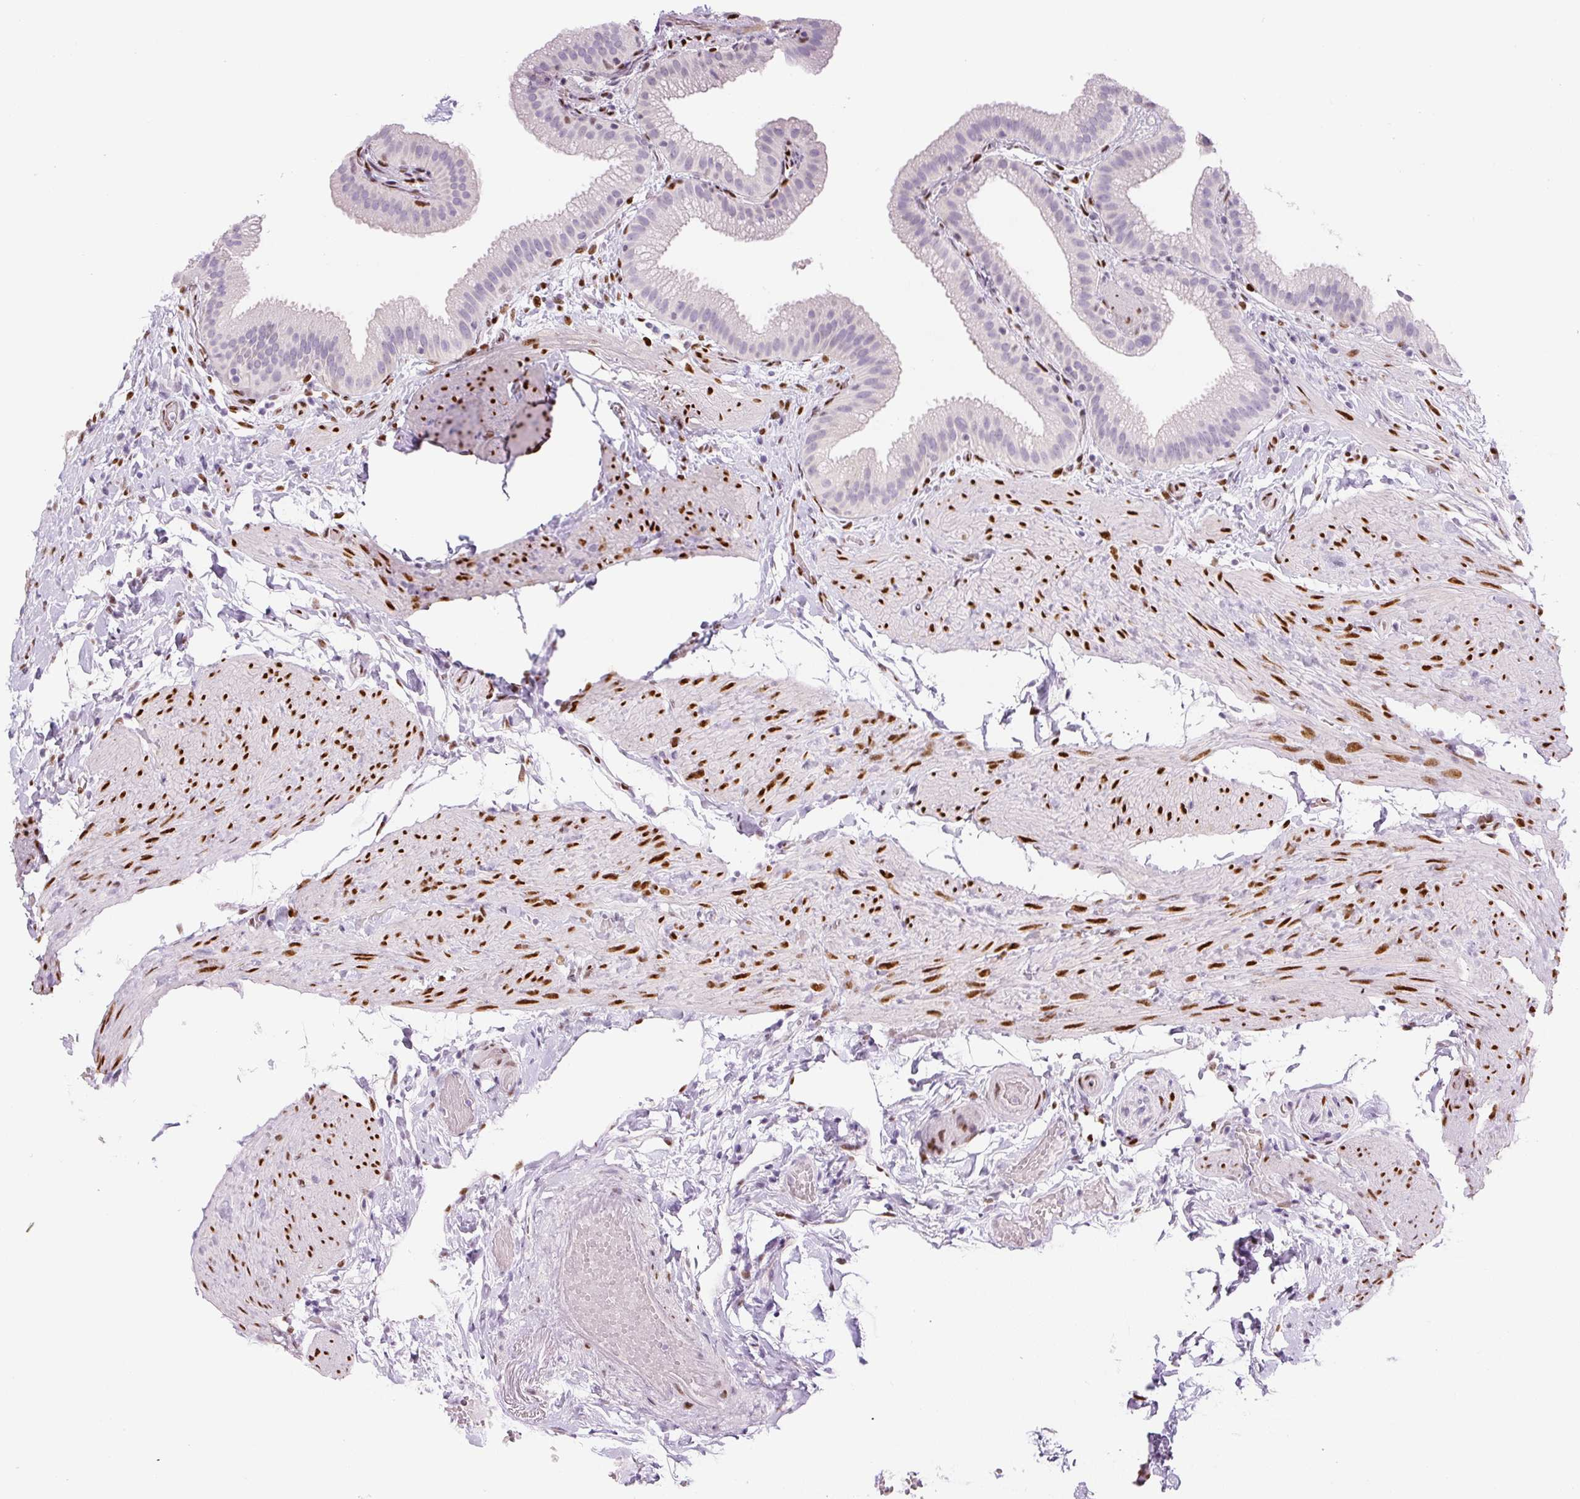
{"staining": {"intensity": "negative", "quantity": "none", "location": "none"}, "tissue": "gallbladder", "cell_type": "Glandular cells", "image_type": "normal", "snomed": [{"axis": "morphology", "description": "Normal tissue, NOS"}, {"axis": "topography", "description": "Gallbladder"}], "caption": "Immunohistochemistry of benign human gallbladder displays no staining in glandular cells. (Immunohistochemistry (ihc), brightfield microscopy, high magnification).", "gene": "ZEB1", "patient": {"sex": "female", "age": 63}}